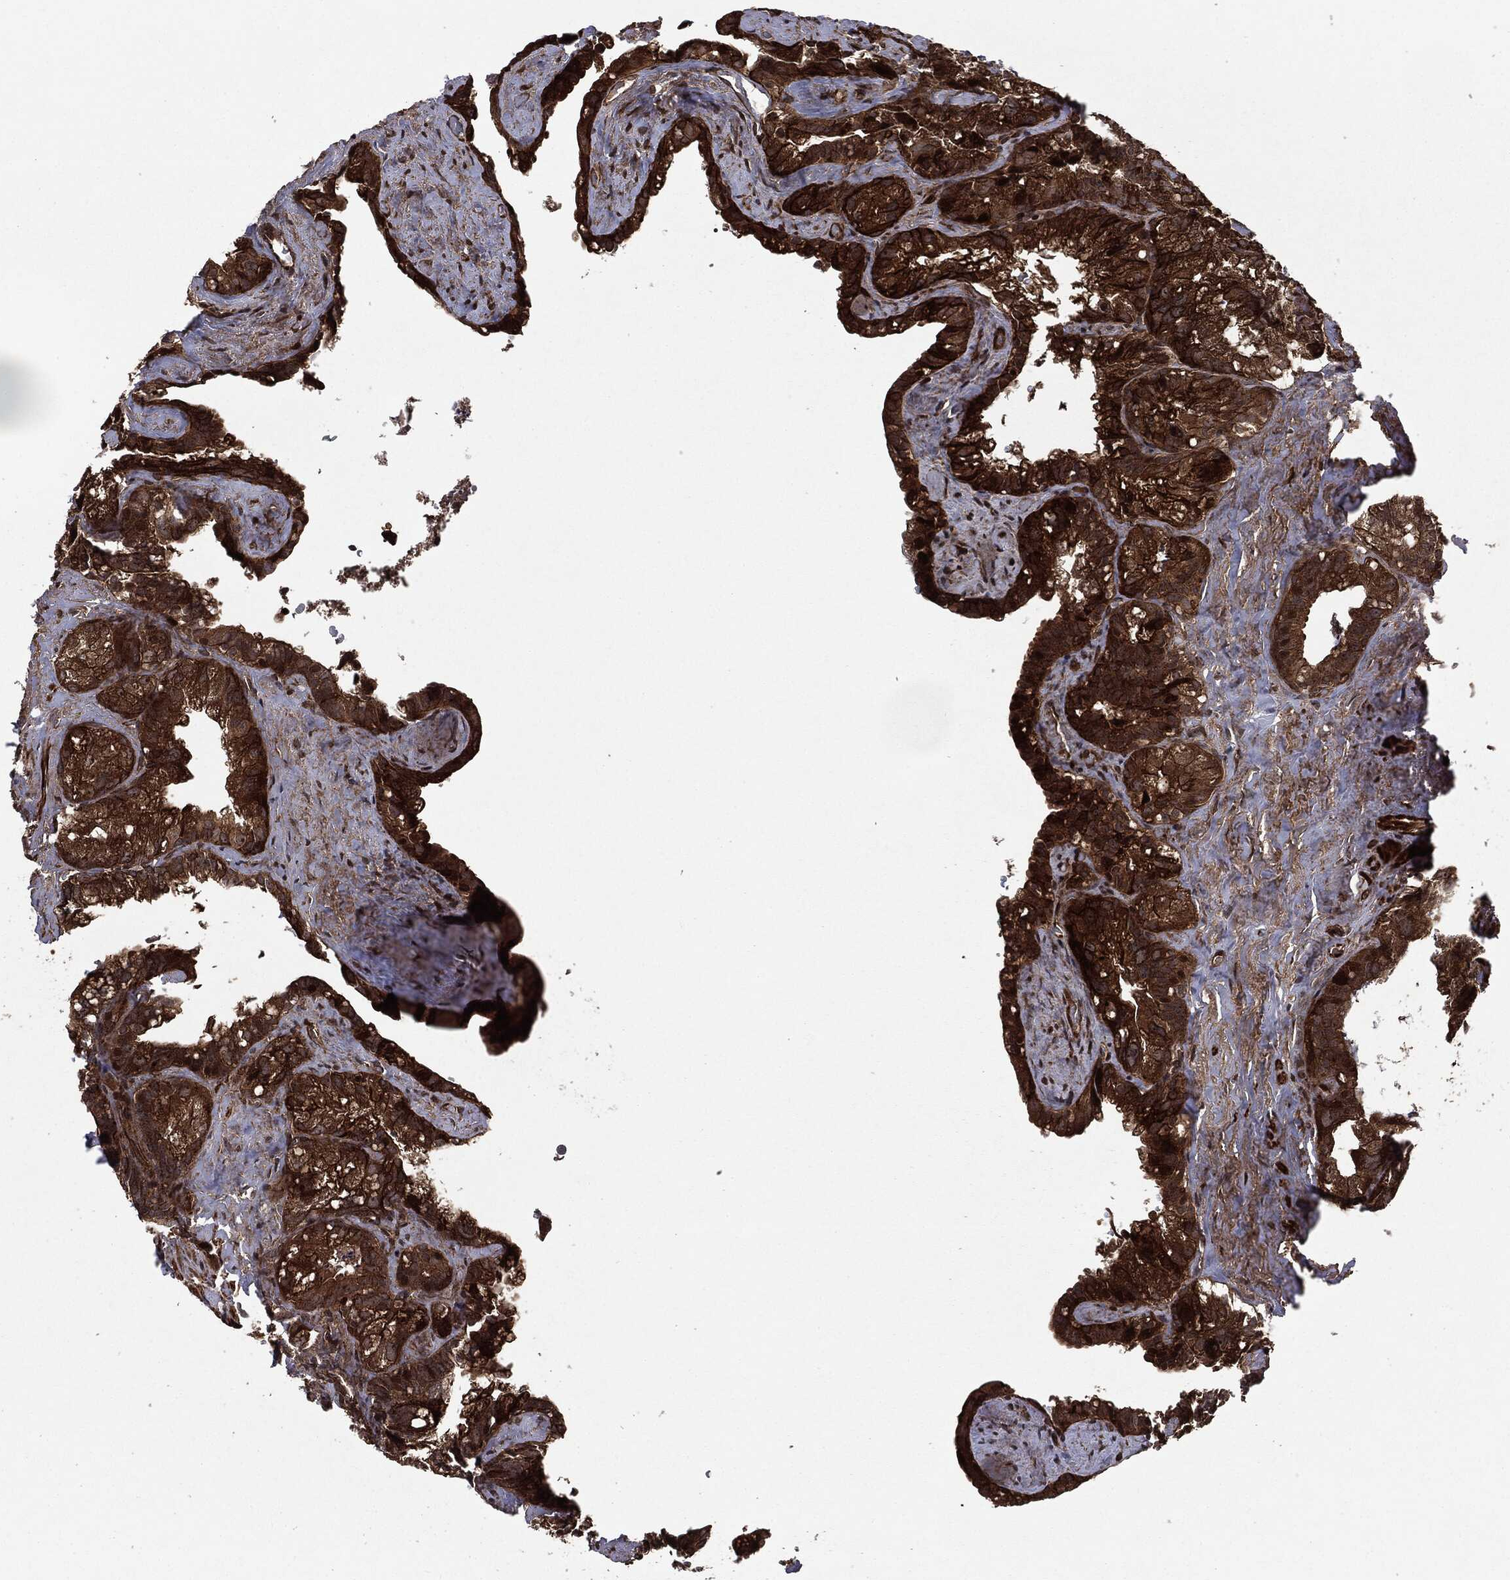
{"staining": {"intensity": "strong", "quantity": ">75%", "location": "cytoplasmic/membranous"}, "tissue": "seminal vesicle", "cell_type": "Glandular cells", "image_type": "normal", "snomed": [{"axis": "morphology", "description": "Normal tissue, NOS"}, {"axis": "topography", "description": "Seminal veicle"}], "caption": "A brown stain labels strong cytoplasmic/membranous expression of a protein in glandular cells of benign seminal vesicle.", "gene": "CARD6", "patient": {"sex": "male", "age": 72}}